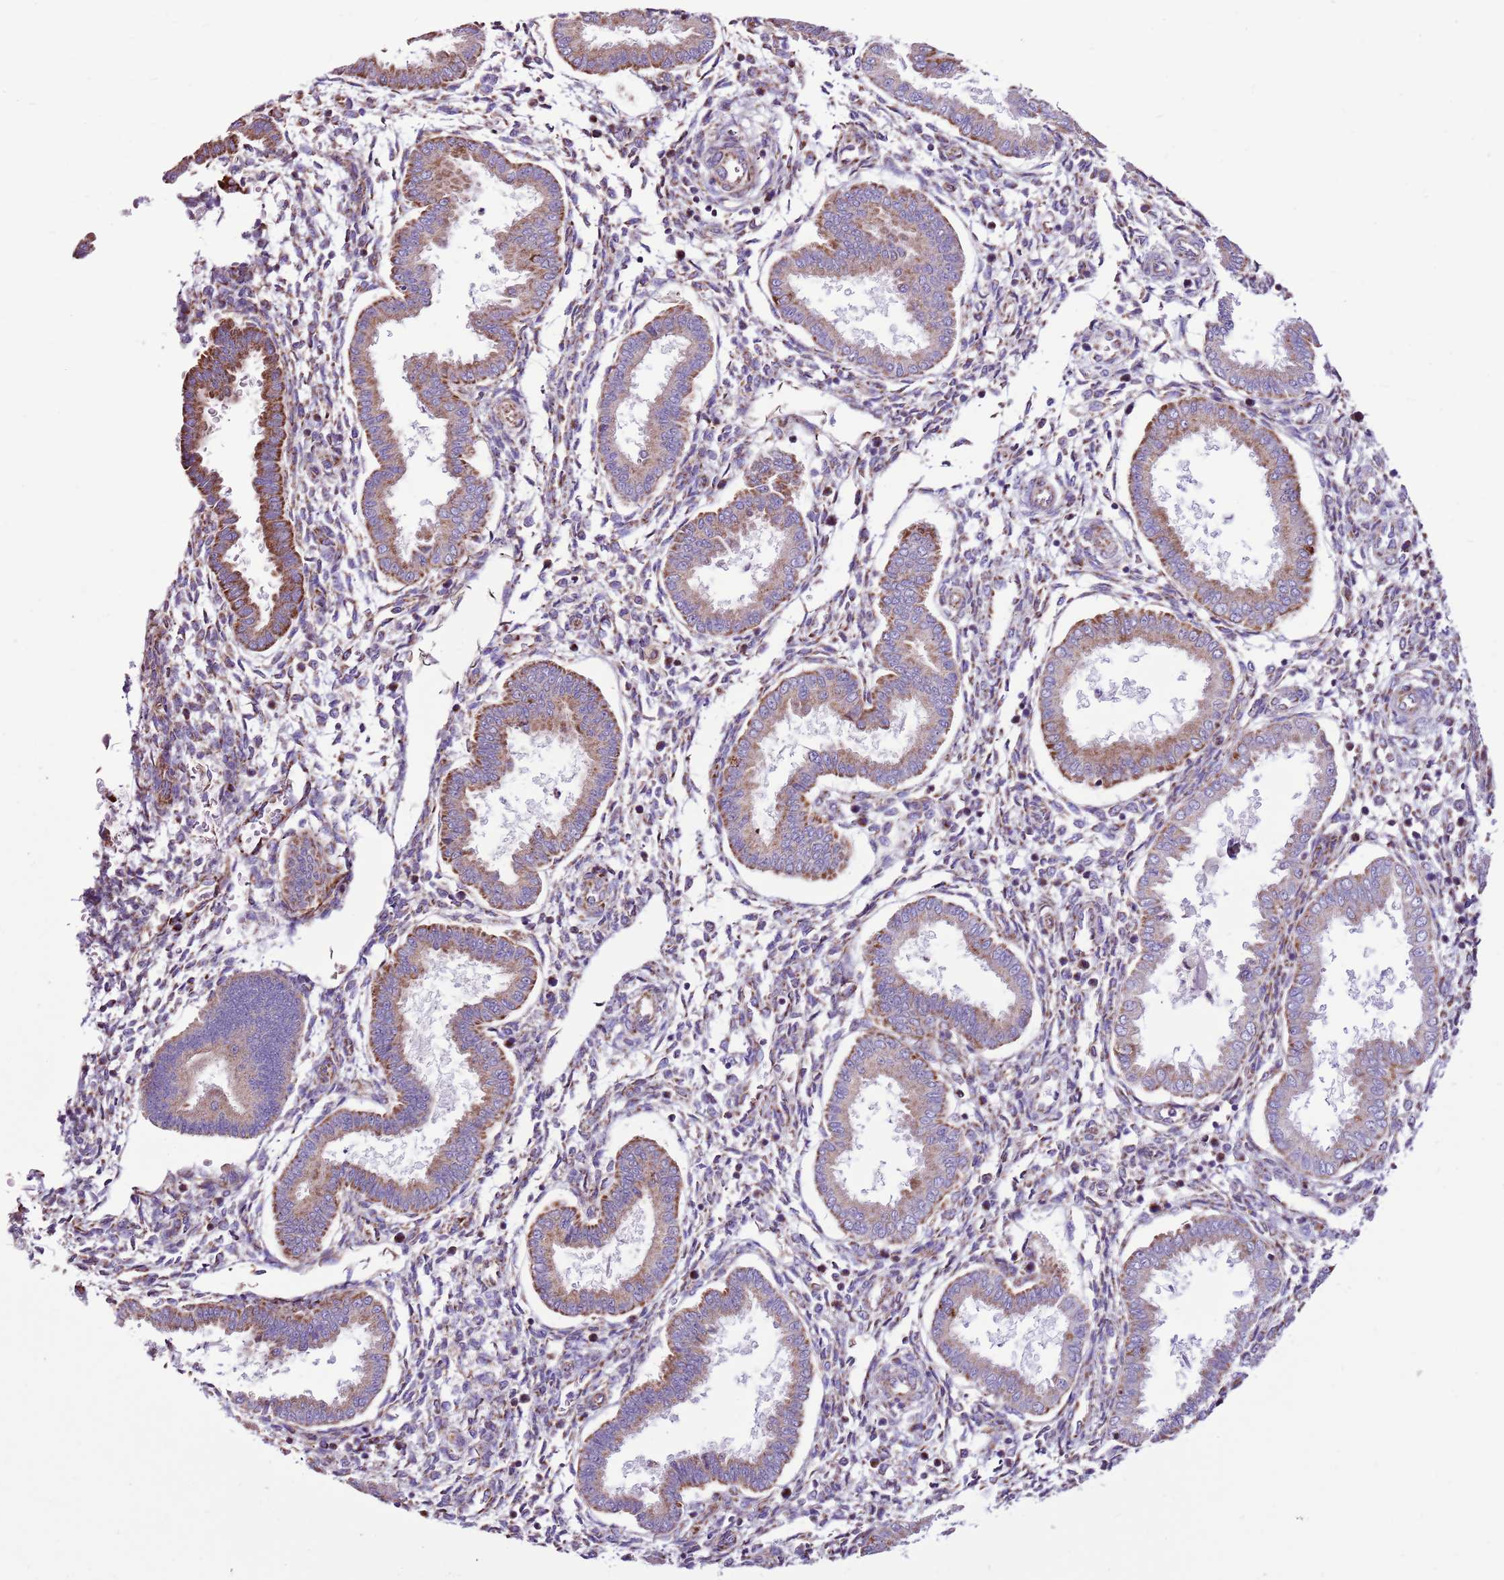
{"staining": {"intensity": "weak", "quantity": "25%-75%", "location": "cytoplasmic/membranous"}, "tissue": "endometrium", "cell_type": "Cells in endometrial stroma", "image_type": "normal", "snomed": [{"axis": "morphology", "description": "Normal tissue, NOS"}, {"axis": "topography", "description": "Endometrium"}], "caption": "A histopathology image of endometrium stained for a protein exhibits weak cytoplasmic/membranous brown staining in cells in endometrial stroma.", "gene": "HECTD4", "patient": {"sex": "female", "age": 24}}